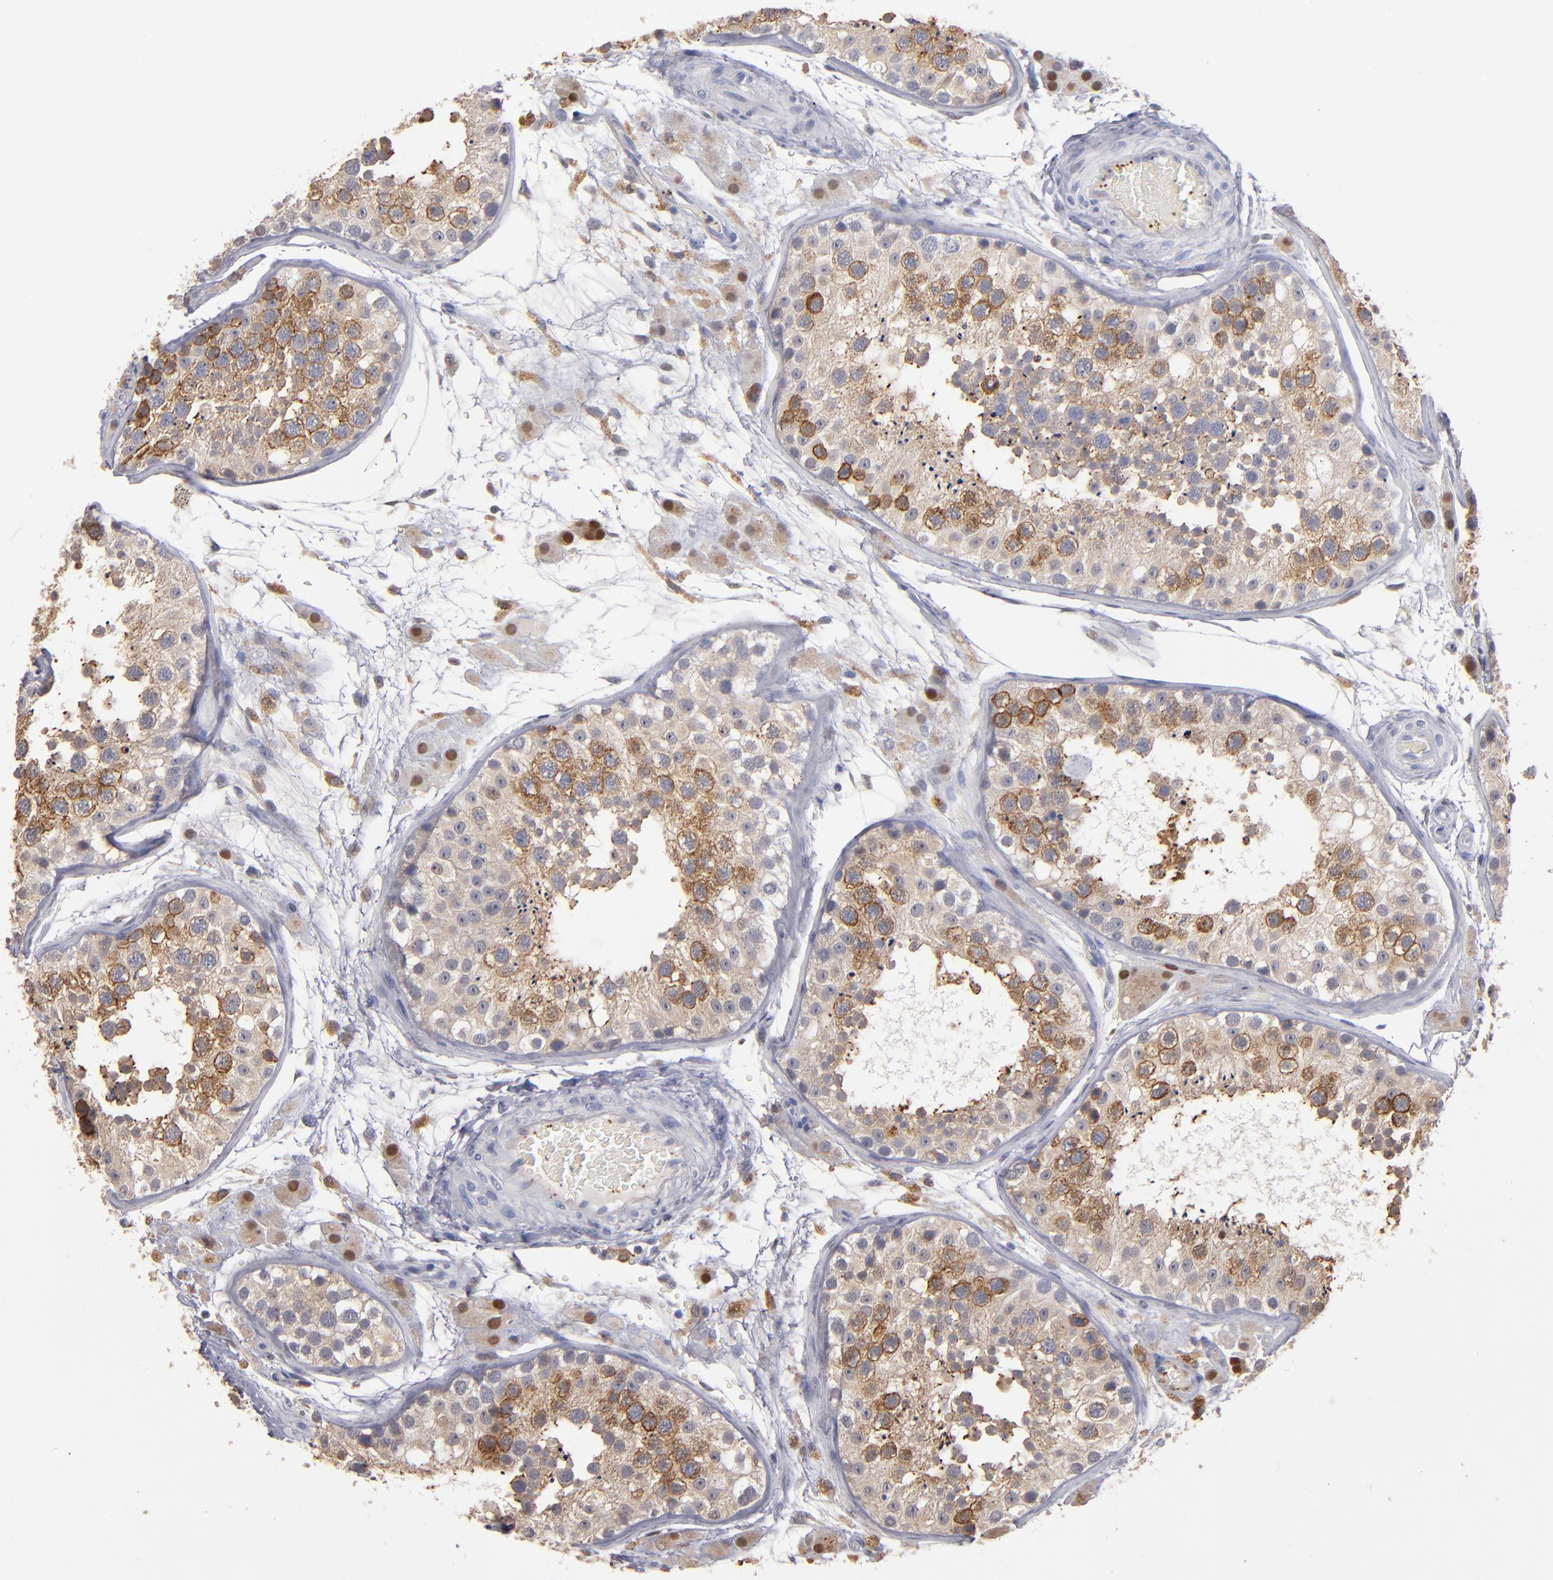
{"staining": {"intensity": "moderate", "quantity": ">75%", "location": "cytoplasmic/membranous"}, "tissue": "testis", "cell_type": "Cells in seminiferous ducts", "image_type": "normal", "snomed": [{"axis": "morphology", "description": "Normal tissue, NOS"}, {"axis": "topography", "description": "Testis"}], "caption": "Cells in seminiferous ducts show medium levels of moderate cytoplasmic/membranous positivity in approximately >75% of cells in normal human testis. Immunohistochemistry stains the protein of interest in brown and the nuclei are stained blue.", "gene": "SELP", "patient": {"sex": "male", "age": 26}}